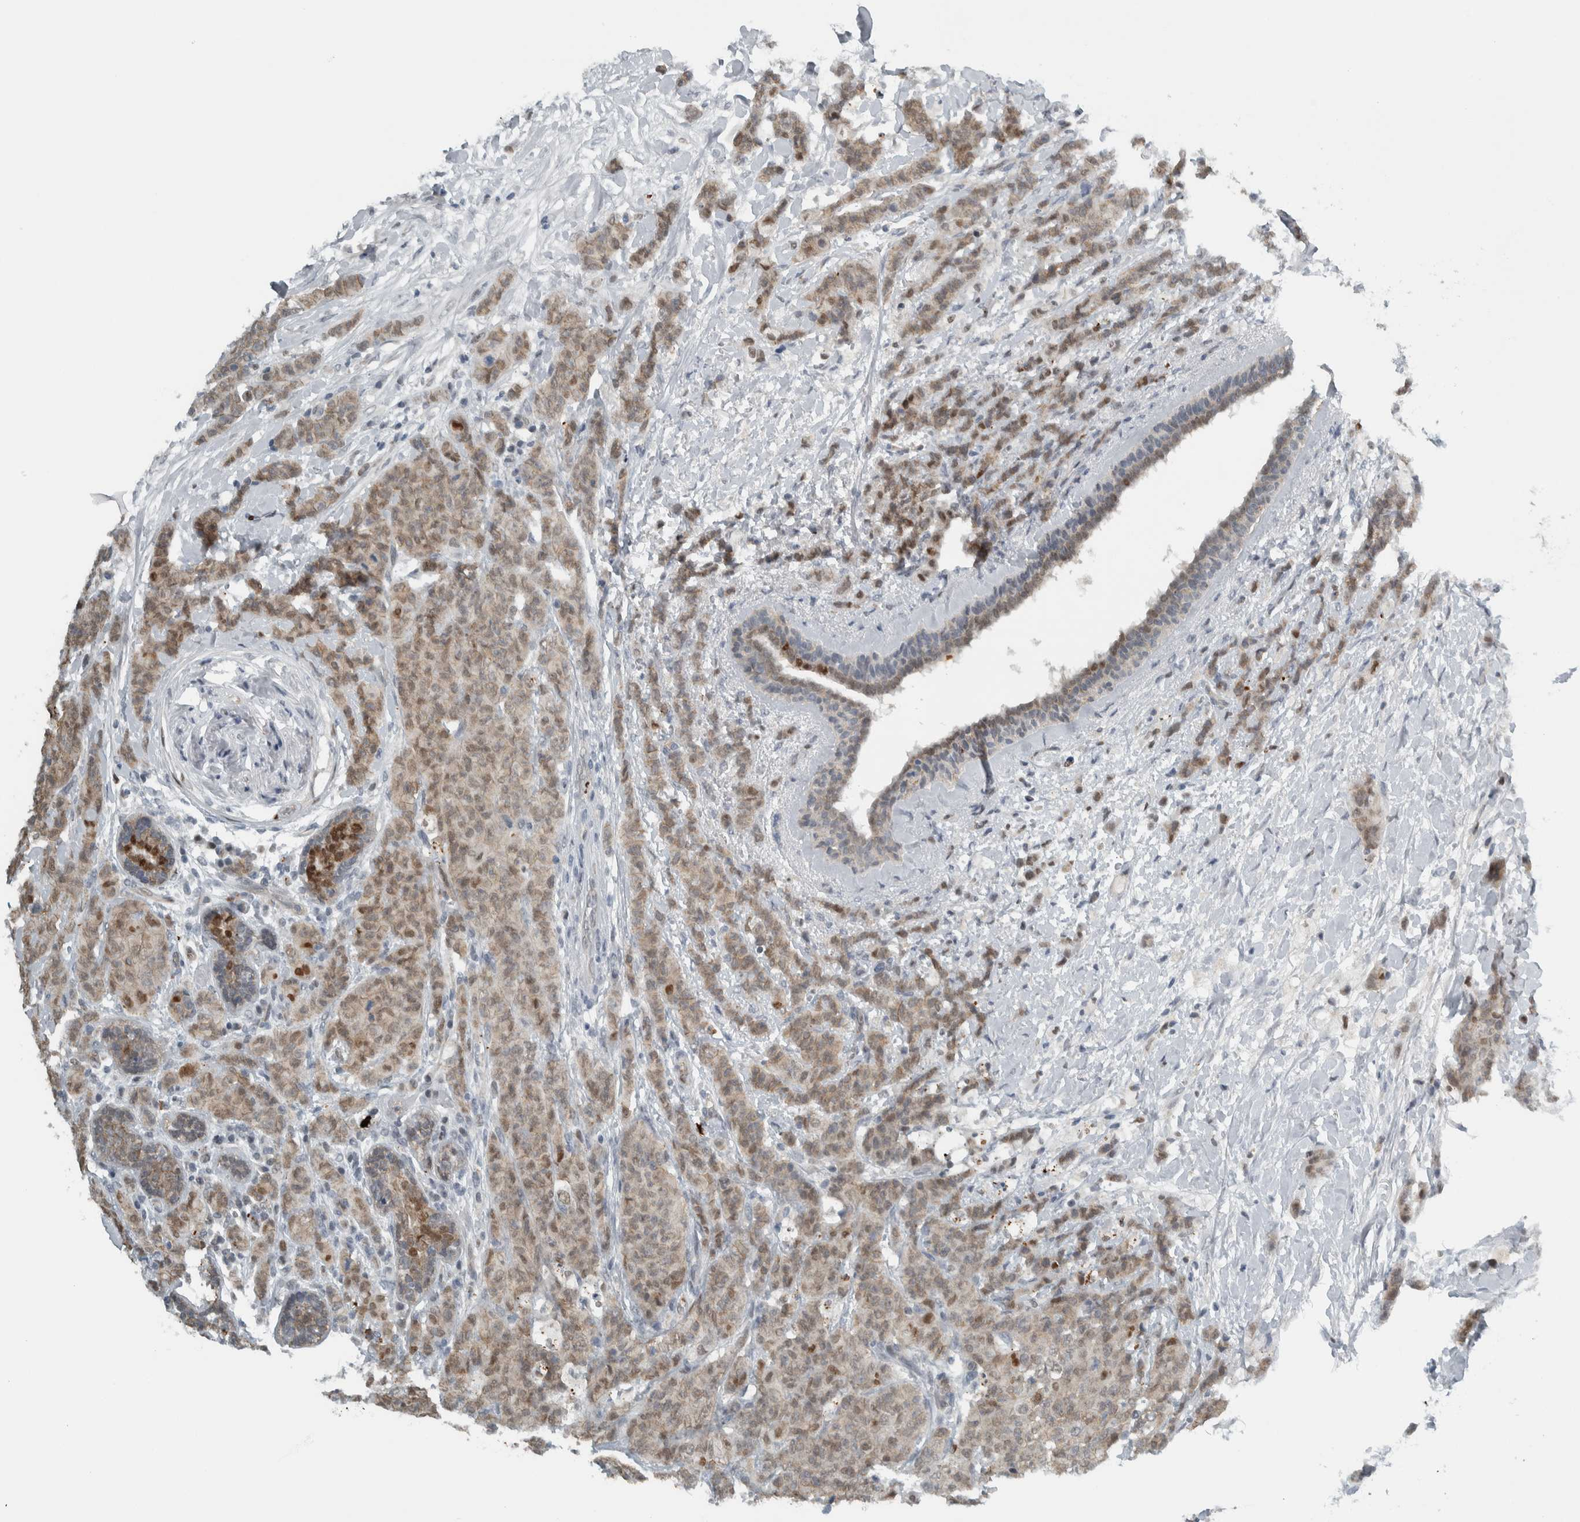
{"staining": {"intensity": "weak", "quantity": ">75%", "location": "cytoplasmic/membranous,nuclear"}, "tissue": "breast cancer", "cell_type": "Tumor cells", "image_type": "cancer", "snomed": [{"axis": "morphology", "description": "Normal tissue, NOS"}, {"axis": "morphology", "description": "Duct carcinoma"}, {"axis": "topography", "description": "Breast"}], "caption": "Approximately >75% of tumor cells in breast cancer (invasive ductal carcinoma) show weak cytoplasmic/membranous and nuclear protein expression as visualized by brown immunohistochemical staining.", "gene": "ADPRM", "patient": {"sex": "female", "age": 40}}